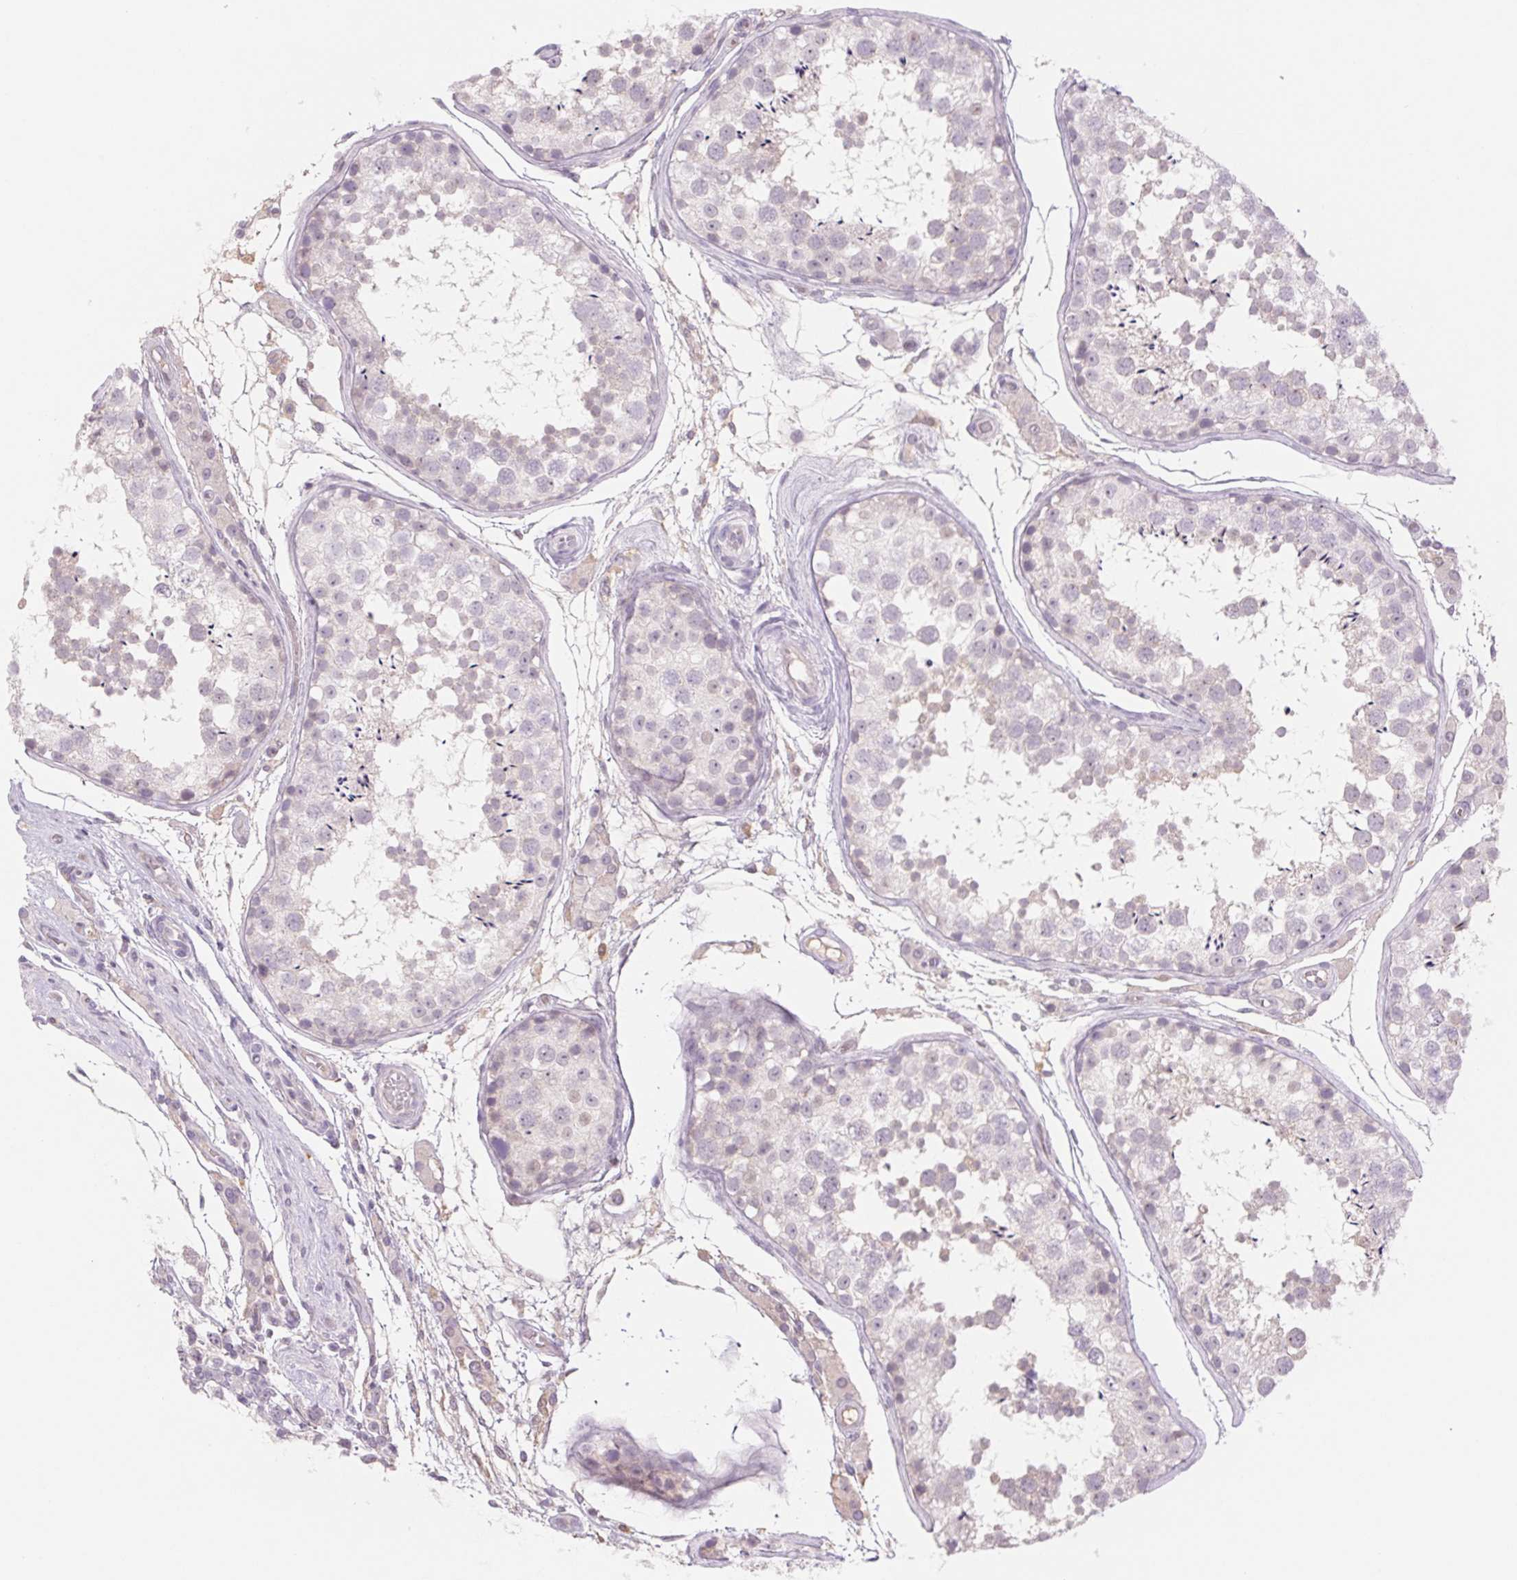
{"staining": {"intensity": "negative", "quantity": "none", "location": "none"}, "tissue": "testis", "cell_type": "Cells in seminiferous ducts", "image_type": "normal", "snomed": [{"axis": "morphology", "description": "Normal tissue, NOS"}, {"axis": "morphology", "description": "Seminoma, NOS"}, {"axis": "topography", "description": "Testis"}], "caption": "Protein analysis of unremarkable testis displays no significant expression in cells in seminiferous ducts.", "gene": "KRT1", "patient": {"sex": "male", "age": 29}}